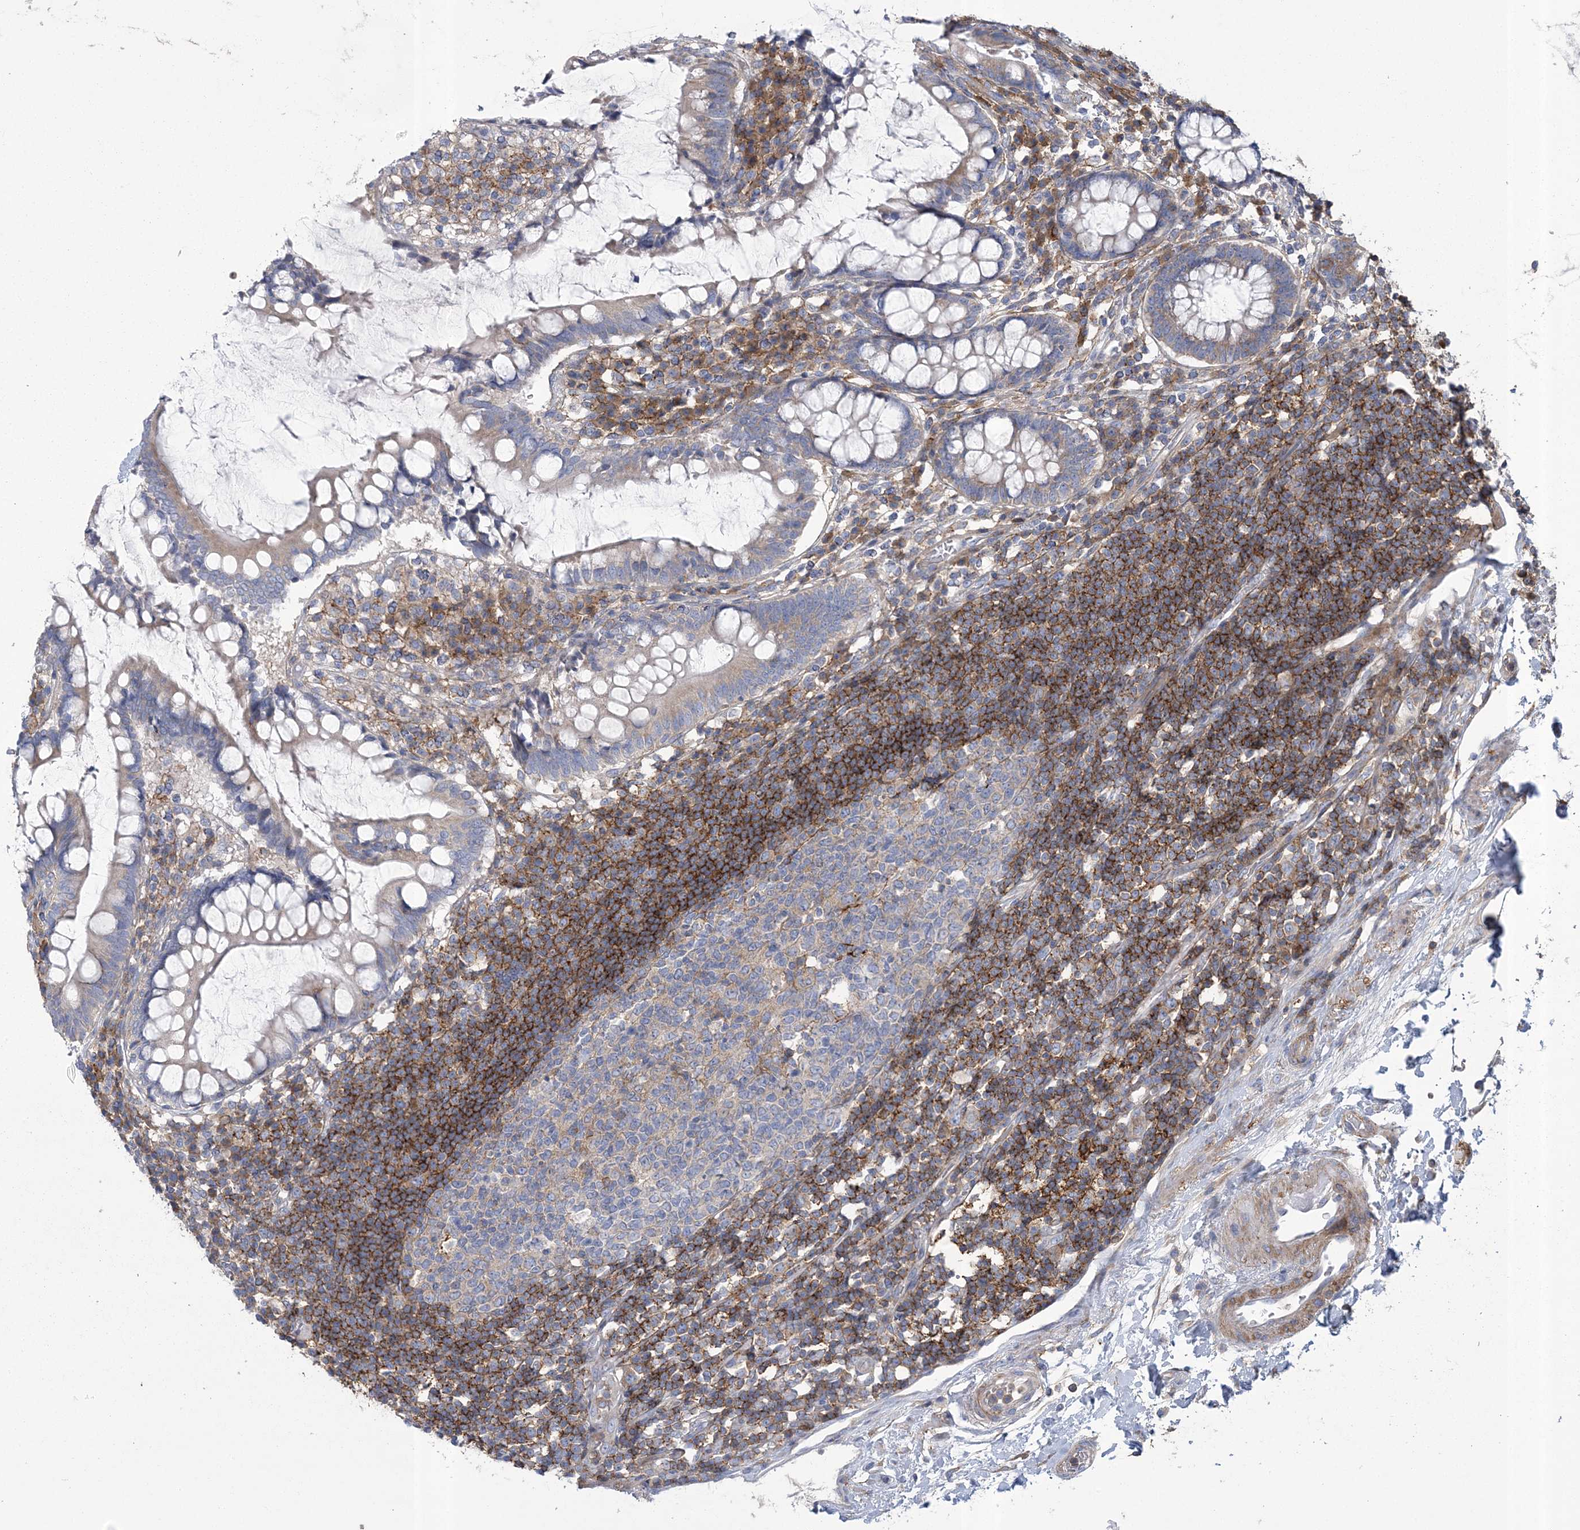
{"staining": {"intensity": "negative", "quantity": "none", "location": "none"}, "tissue": "colon", "cell_type": "Endothelial cells", "image_type": "normal", "snomed": [{"axis": "morphology", "description": "Normal tissue, NOS"}, {"axis": "topography", "description": "Colon"}], "caption": "Endothelial cells are negative for protein expression in benign human colon. The staining was performed using DAB (3,3'-diaminobenzidine) to visualize the protein expression in brown, while the nuclei were stained in blue with hematoxylin (Magnification: 20x).", "gene": "ARSJ", "patient": {"sex": "female", "age": 79}}